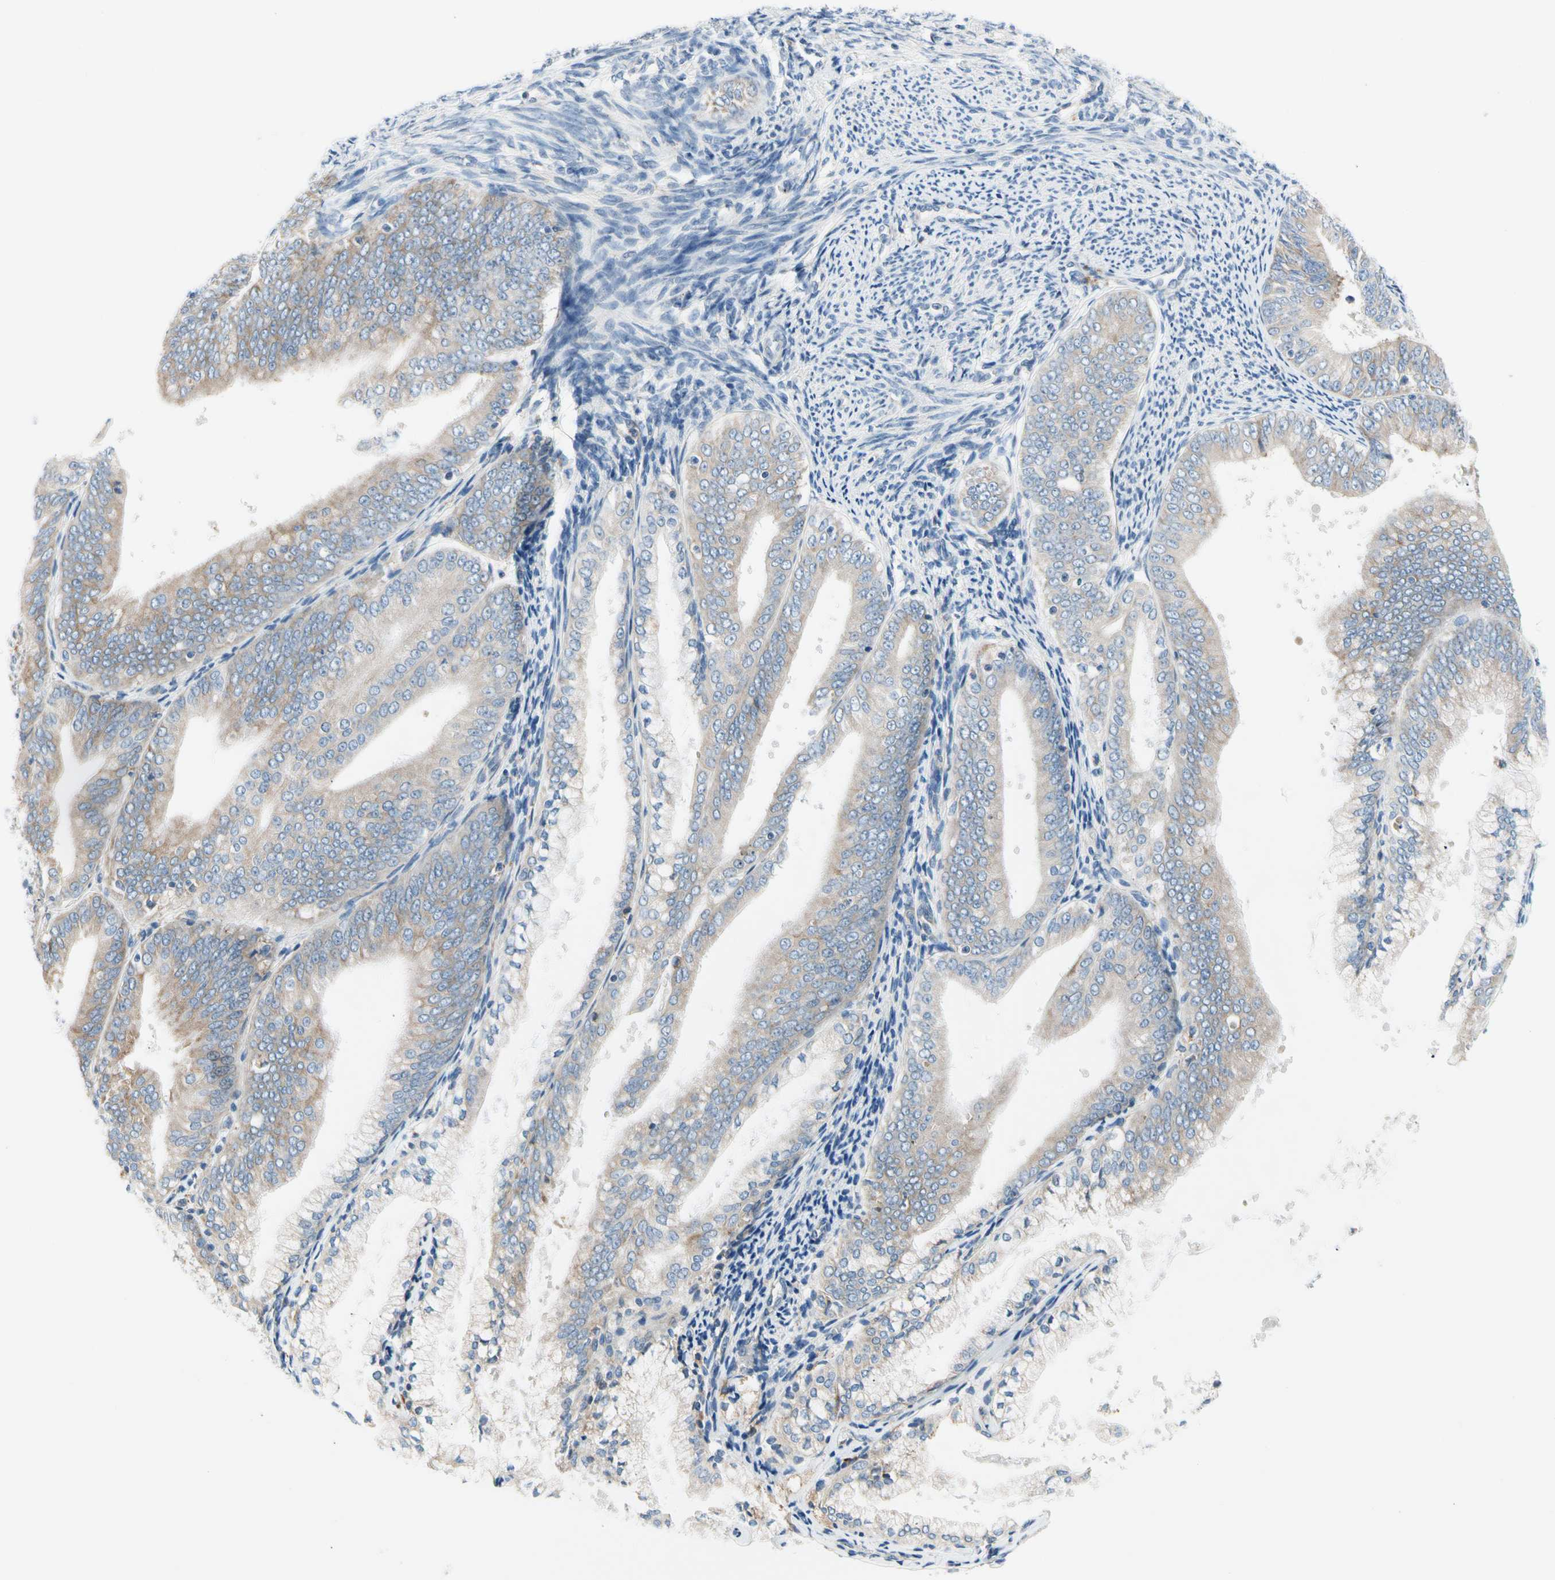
{"staining": {"intensity": "weak", "quantity": ">75%", "location": "cytoplasmic/membranous"}, "tissue": "endometrial cancer", "cell_type": "Tumor cells", "image_type": "cancer", "snomed": [{"axis": "morphology", "description": "Adenocarcinoma, NOS"}, {"axis": "topography", "description": "Endometrium"}], "caption": "High-magnification brightfield microscopy of endometrial cancer (adenocarcinoma) stained with DAB (brown) and counterstained with hematoxylin (blue). tumor cells exhibit weak cytoplasmic/membranous expression is present in about>75% of cells.", "gene": "STXBP1", "patient": {"sex": "female", "age": 63}}